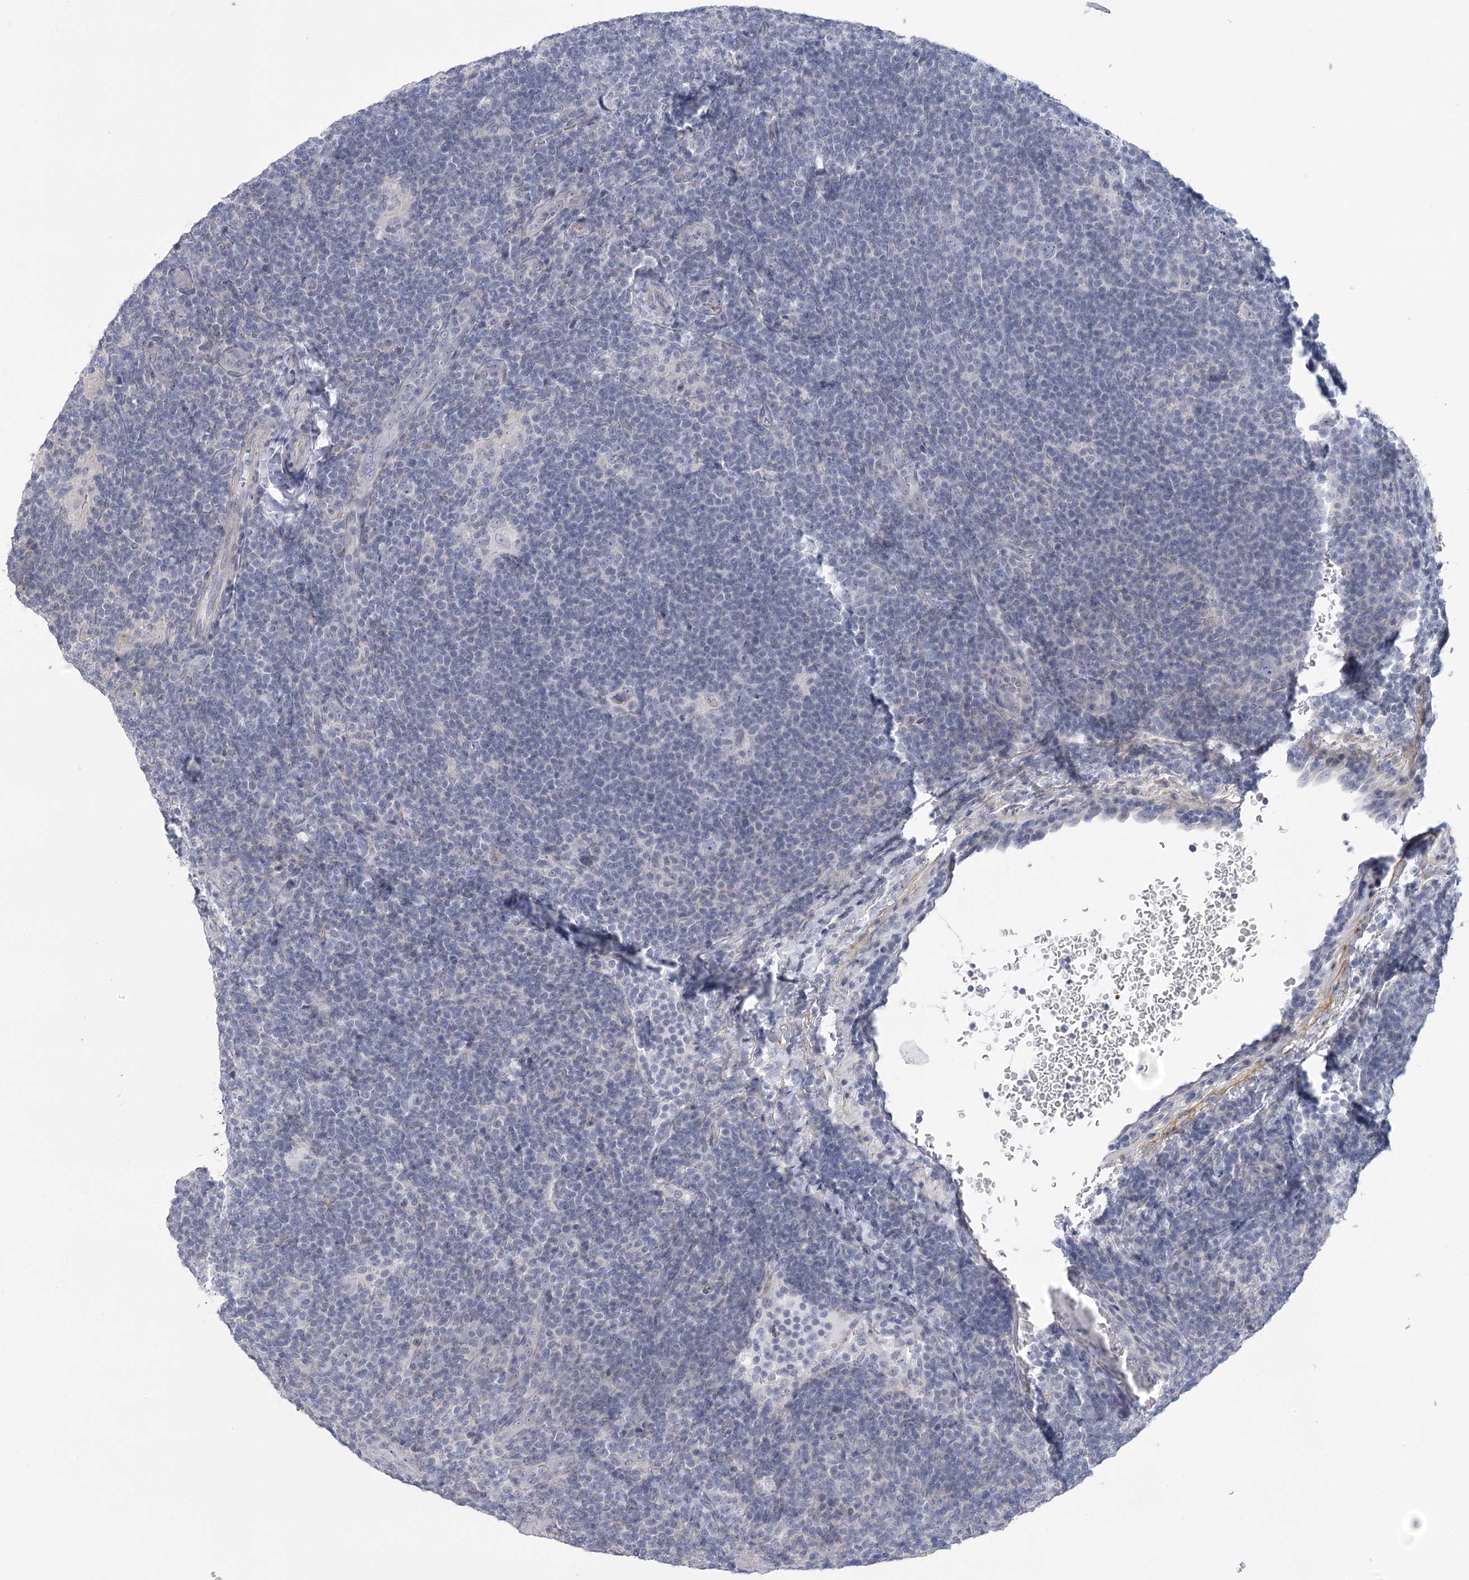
{"staining": {"intensity": "negative", "quantity": "none", "location": "none"}, "tissue": "lymphoma", "cell_type": "Tumor cells", "image_type": "cancer", "snomed": [{"axis": "morphology", "description": "Hodgkin's disease, NOS"}, {"axis": "topography", "description": "Lymph node"}], "caption": "Immunohistochemistry photomicrograph of human lymphoma stained for a protein (brown), which exhibits no expression in tumor cells.", "gene": "FAM76B", "patient": {"sex": "female", "age": 57}}